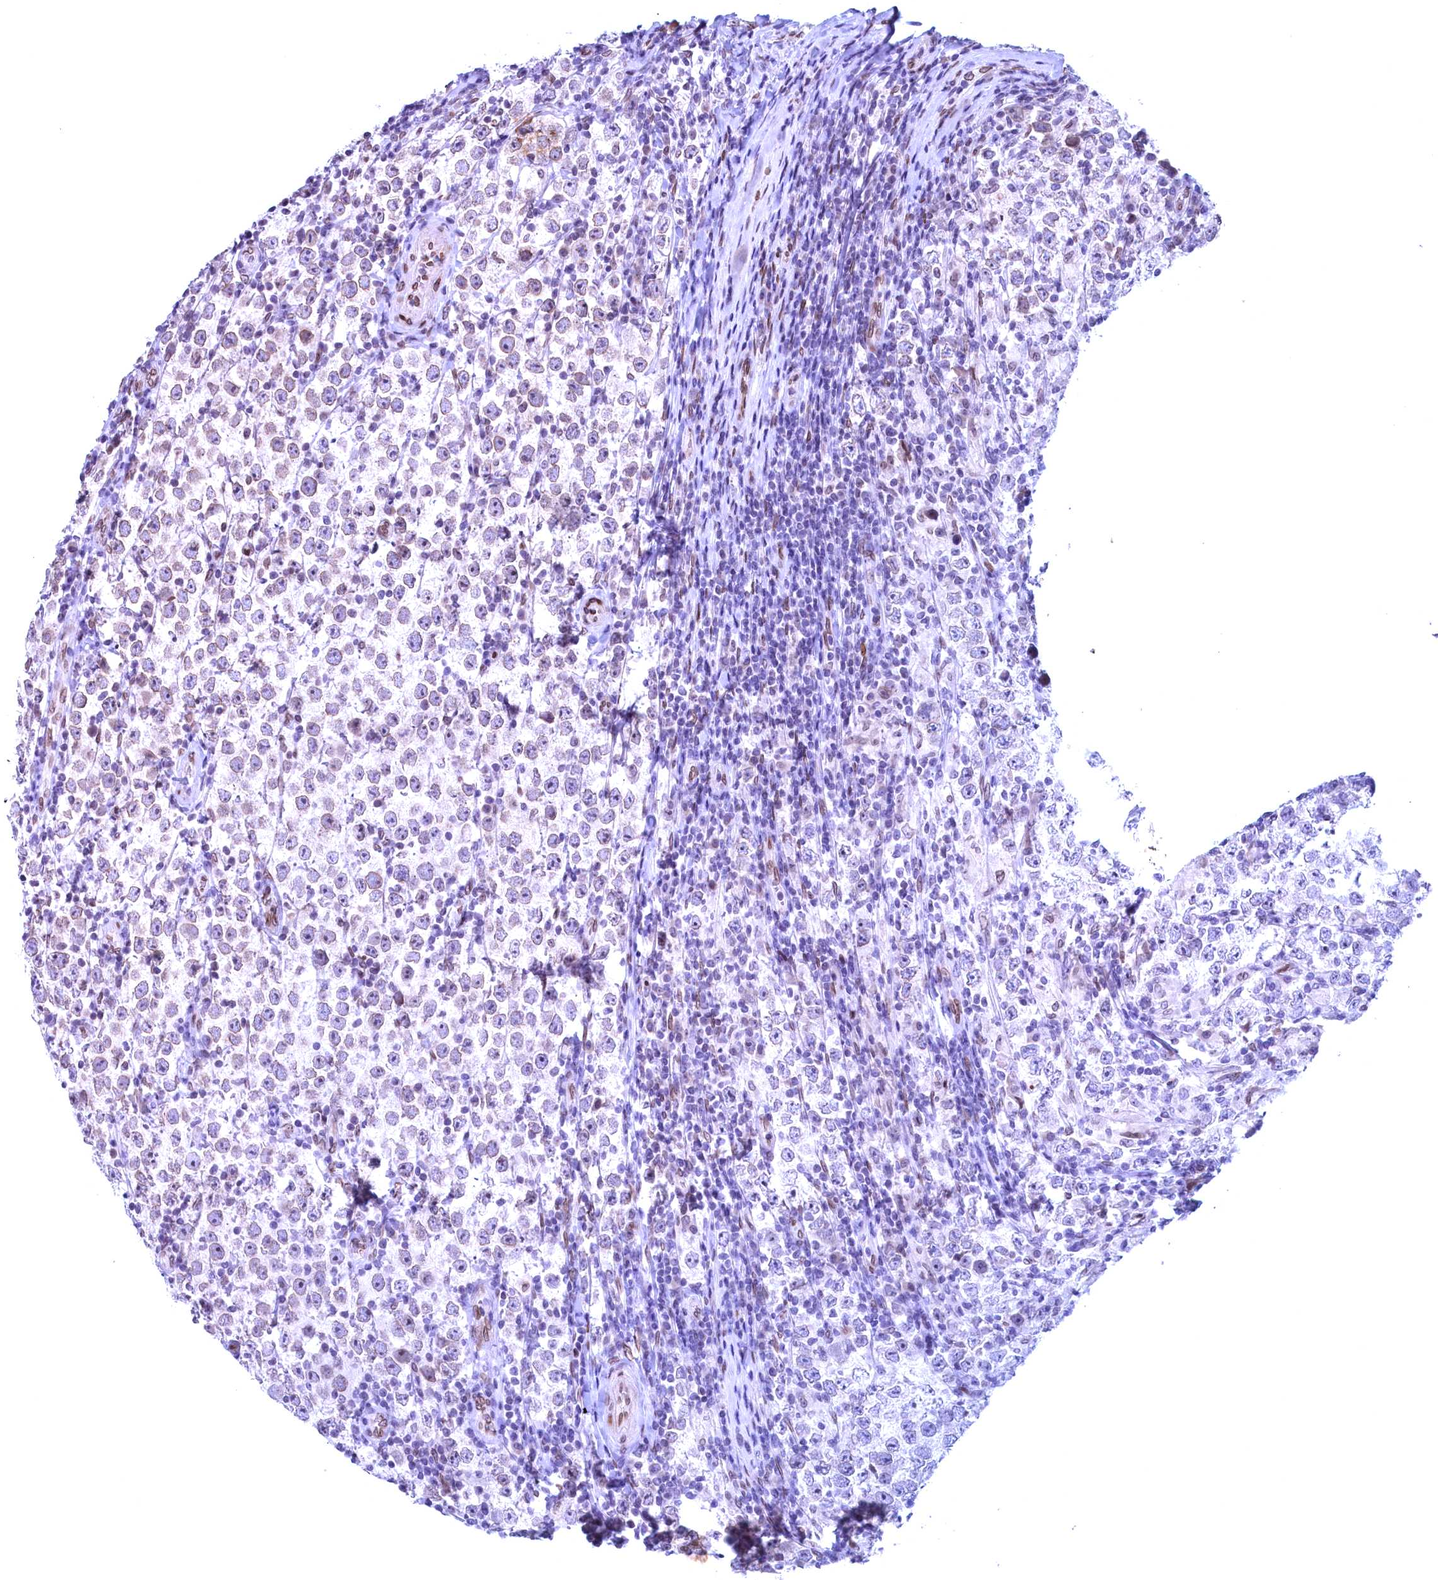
{"staining": {"intensity": "negative", "quantity": "none", "location": "none"}, "tissue": "testis cancer", "cell_type": "Tumor cells", "image_type": "cancer", "snomed": [{"axis": "morphology", "description": "Normal tissue, NOS"}, {"axis": "morphology", "description": "Urothelial carcinoma, High grade"}, {"axis": "morphology", "description": "Seminoma, NOS"}, {"axis": "morphology", "description": "Carcinoma, Embryonal, NOS"}, {"axis": "topography", "description": "Urinary bladder"}, {"axis": "topography", "description": "Testis"}], "caption": "DAB (3,3'-diaminobenzidine) immunohistochemical staining of human testis cancer shows no significant positivity in tumor cells. The staining was performed using DAB to visualize the protein expression in brown, while the nuclei were stained in blue with hematoxylin (Magnification: 20x).", "gene": "GPSM1", "patient": {"sex": "male", "age": 41}}